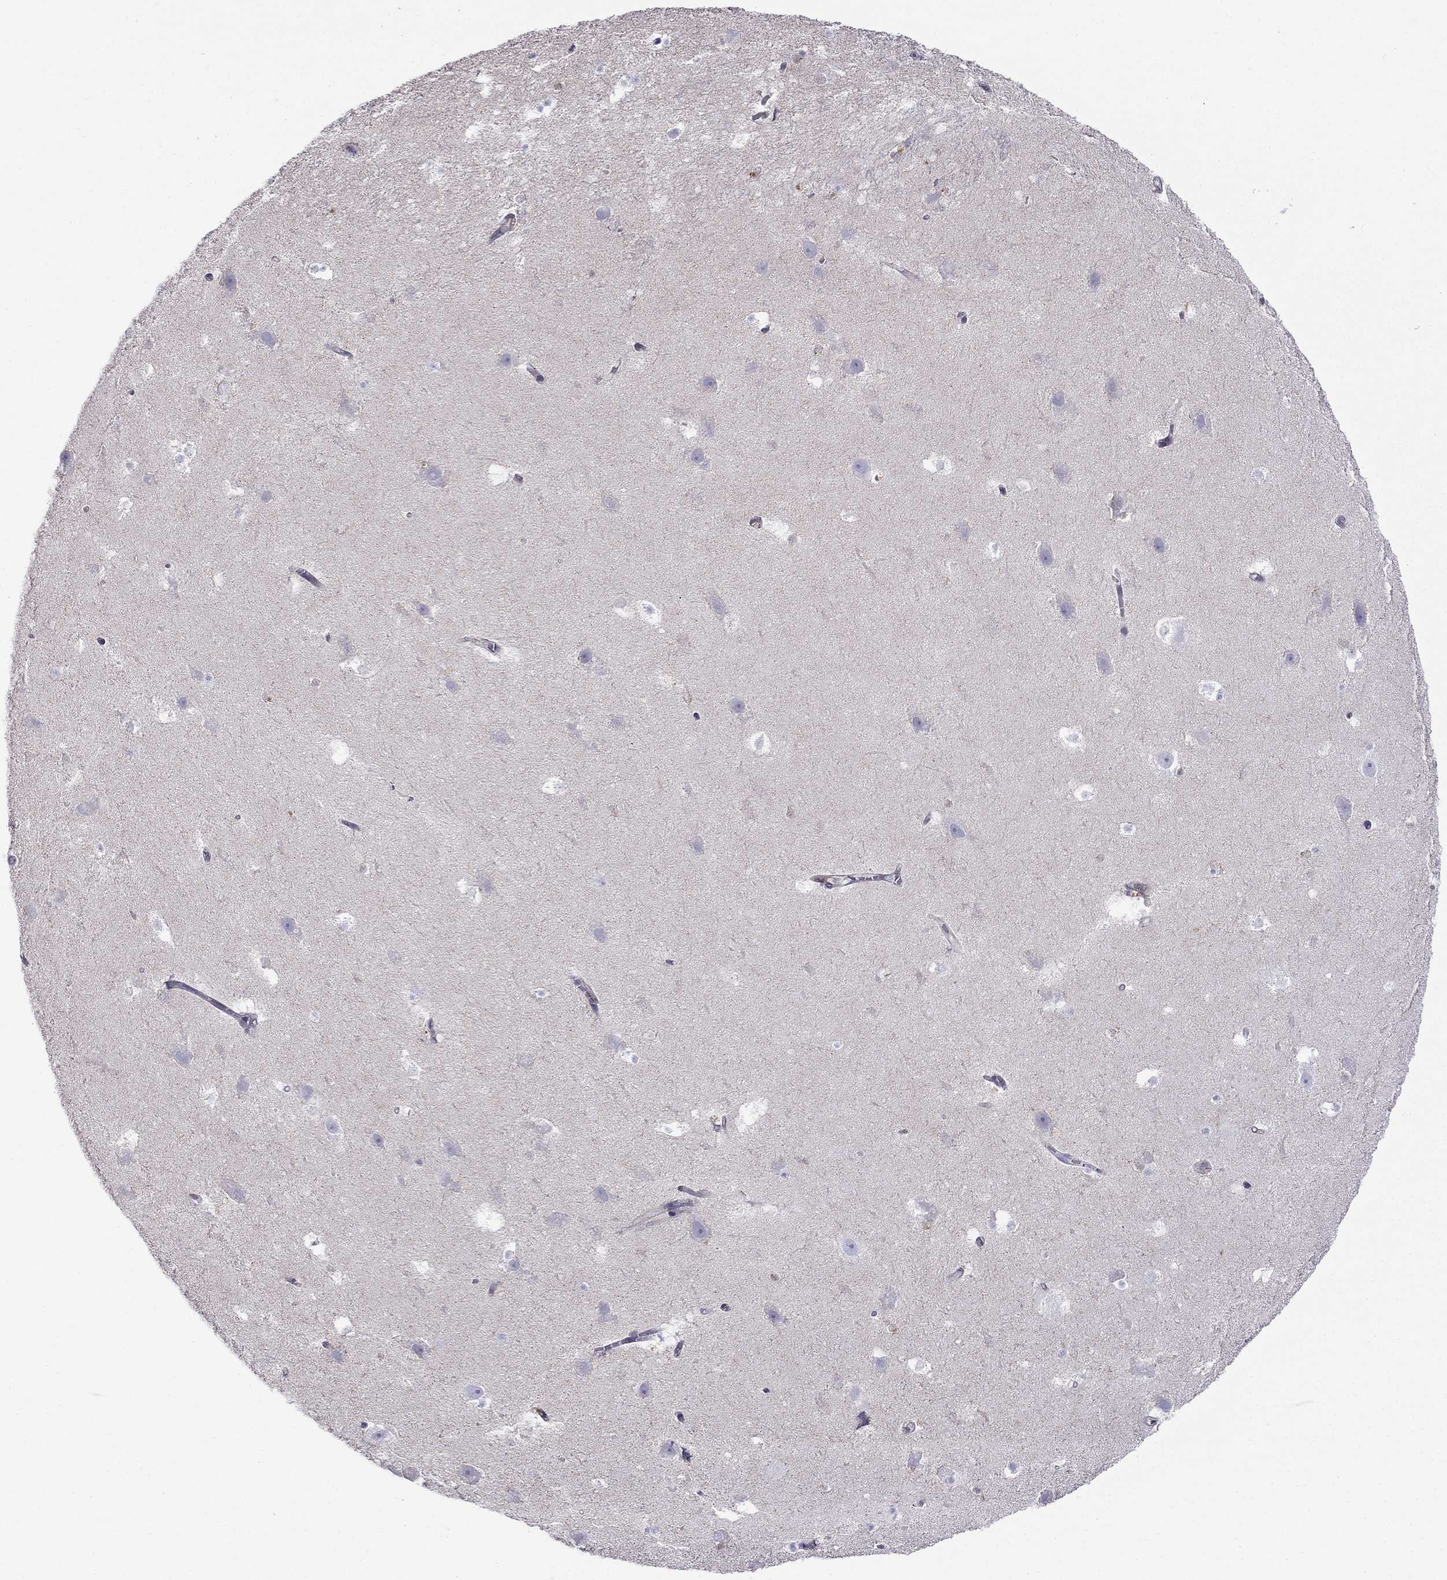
{"staining": {"intensity": "negative", "quantity": "none", "location": "none"}, "tissue": "hippocampus", "cell_type": "Glial cells", "image_type": "normal", "snomed": [{"axis": "morphology", "description": "Normal tissue, NOS"}, {"axis": "topography", "description": "Hippocampus"}], "caption": "Glial cells are negative for brown protein staining in normal hippocampus. Nuclei are stained in blue.", "gene": "GNAL", "patient": {"sex": "male", "age": 26}}